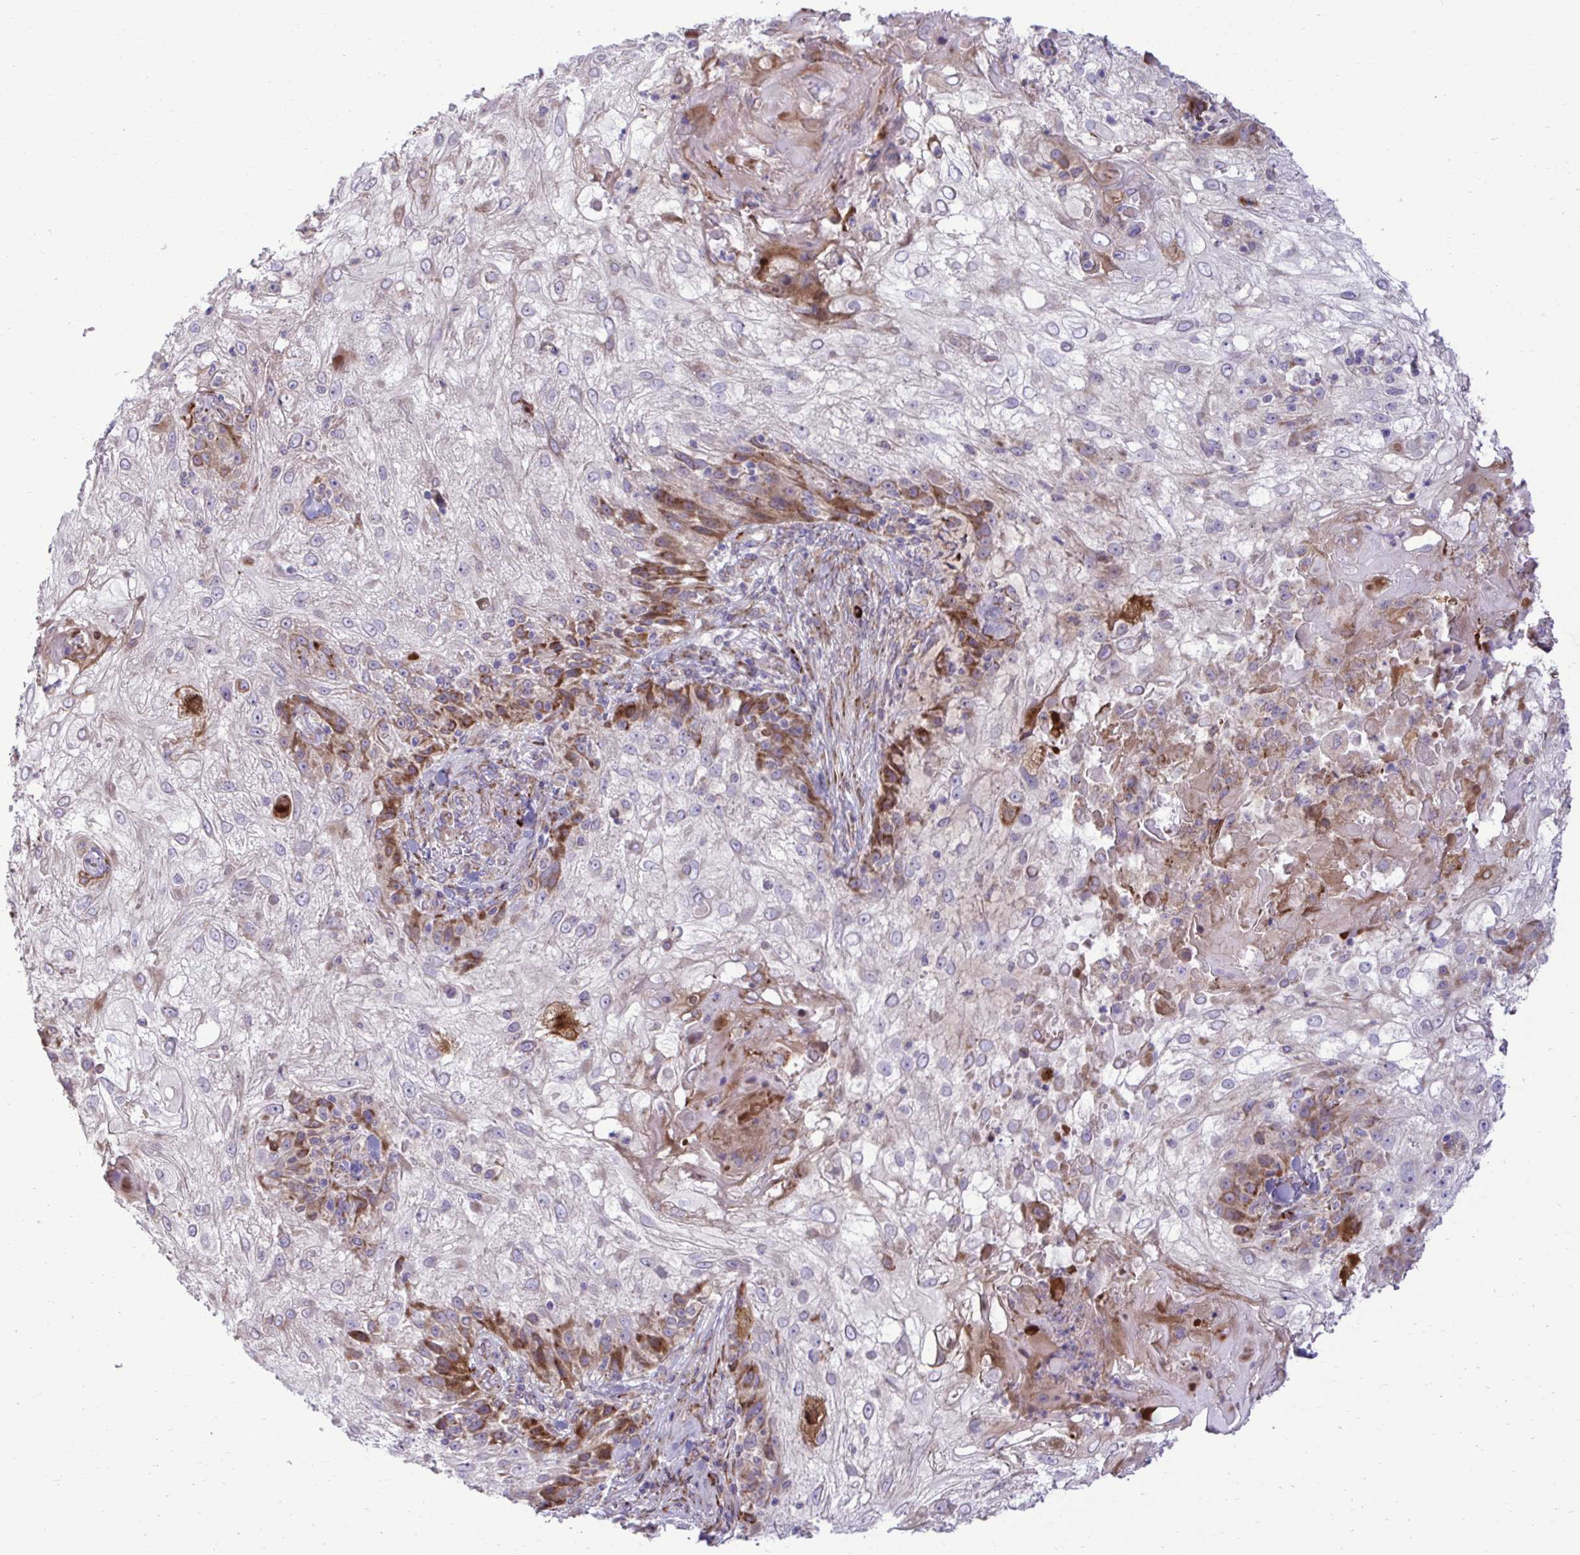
{"staining": {"intensity": "moderate", "quantity": "<25%", "location": "cytoplasmic/membranous"}, "tissue": "skin cancer", "cell_type": "Tumor cells", "image_type": "cancer", "snomed": [{"axis": "morphology", "description": "Normal tissue, NOS"}, {"axis": "morphology", "description": "Squamous cell carcinoma, NOS"}, {"axis": "topography", "description": "Skin"}], "caption": "Protein analysis of skin cancer (squamous cell carcinoma) tissue demonstrates moderate cytoplasmic/membranous expression in approximately <25% of tumor cells. (IHC, brightfield microscopy, high magnification).", "gene": "LIMS1", "patient": {"sex": "female", "age": 83}}